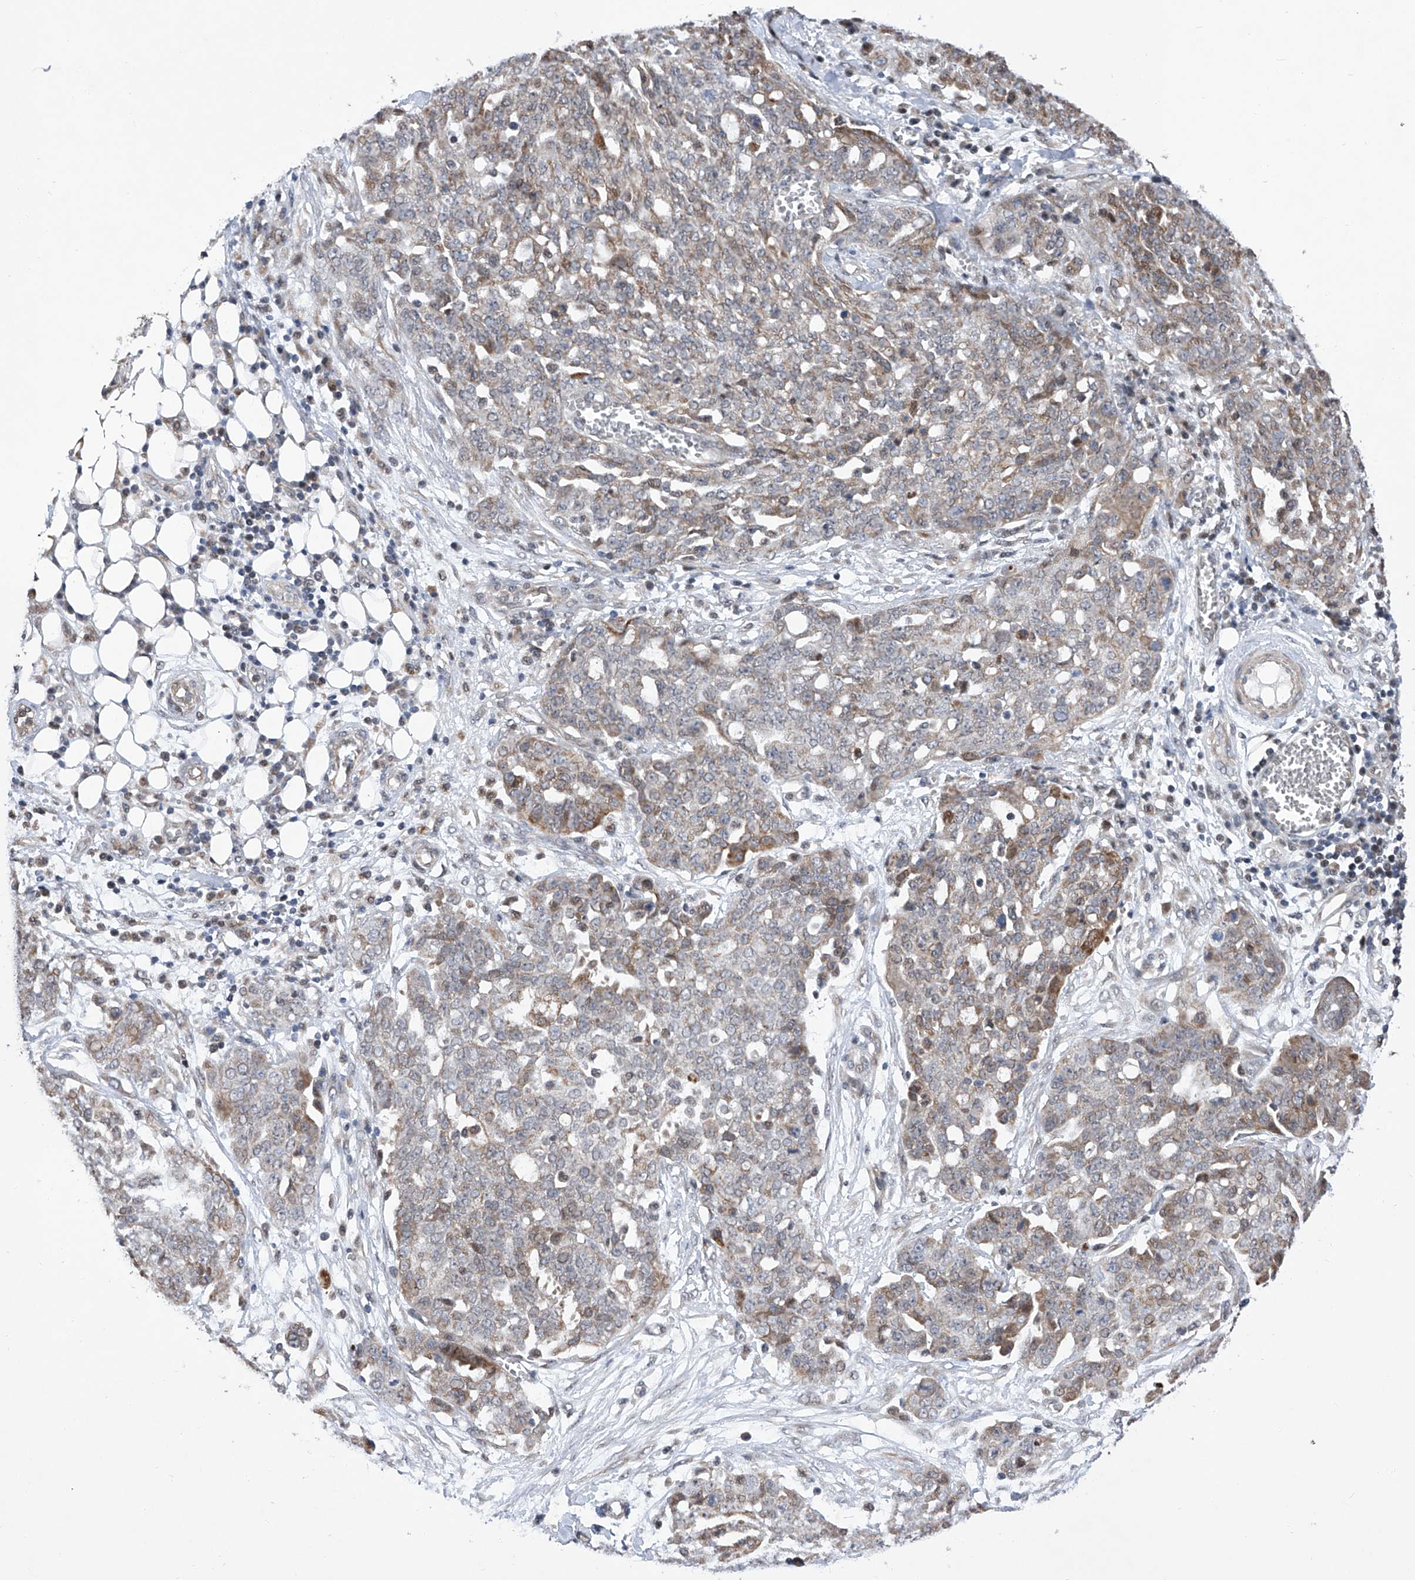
{"staining": {"intensity": "moderate", "quantity": "<25%", "location": "cytoplasmic/membranous"}, "tissue": "ovarian cancer", "cell_type": "Tumor cells", "image_type": "cancer", "snomed": [{"axis": "morphology", "description": "Cystadenocarcinoma, serous, NOS"}, {"axis": "topography", "description": "Soft tissue"}, {"axis": "topography", "description": "Ovary"}], "caption": "Tumor cells reveal low levels of moderate cytoplasmic/membranous staining in approximately <25% of cells in ovarian cancer (serous cystadenocarcinoma).", "gene": "FARP2", "patient": {"sex": "female", "age": 57}}